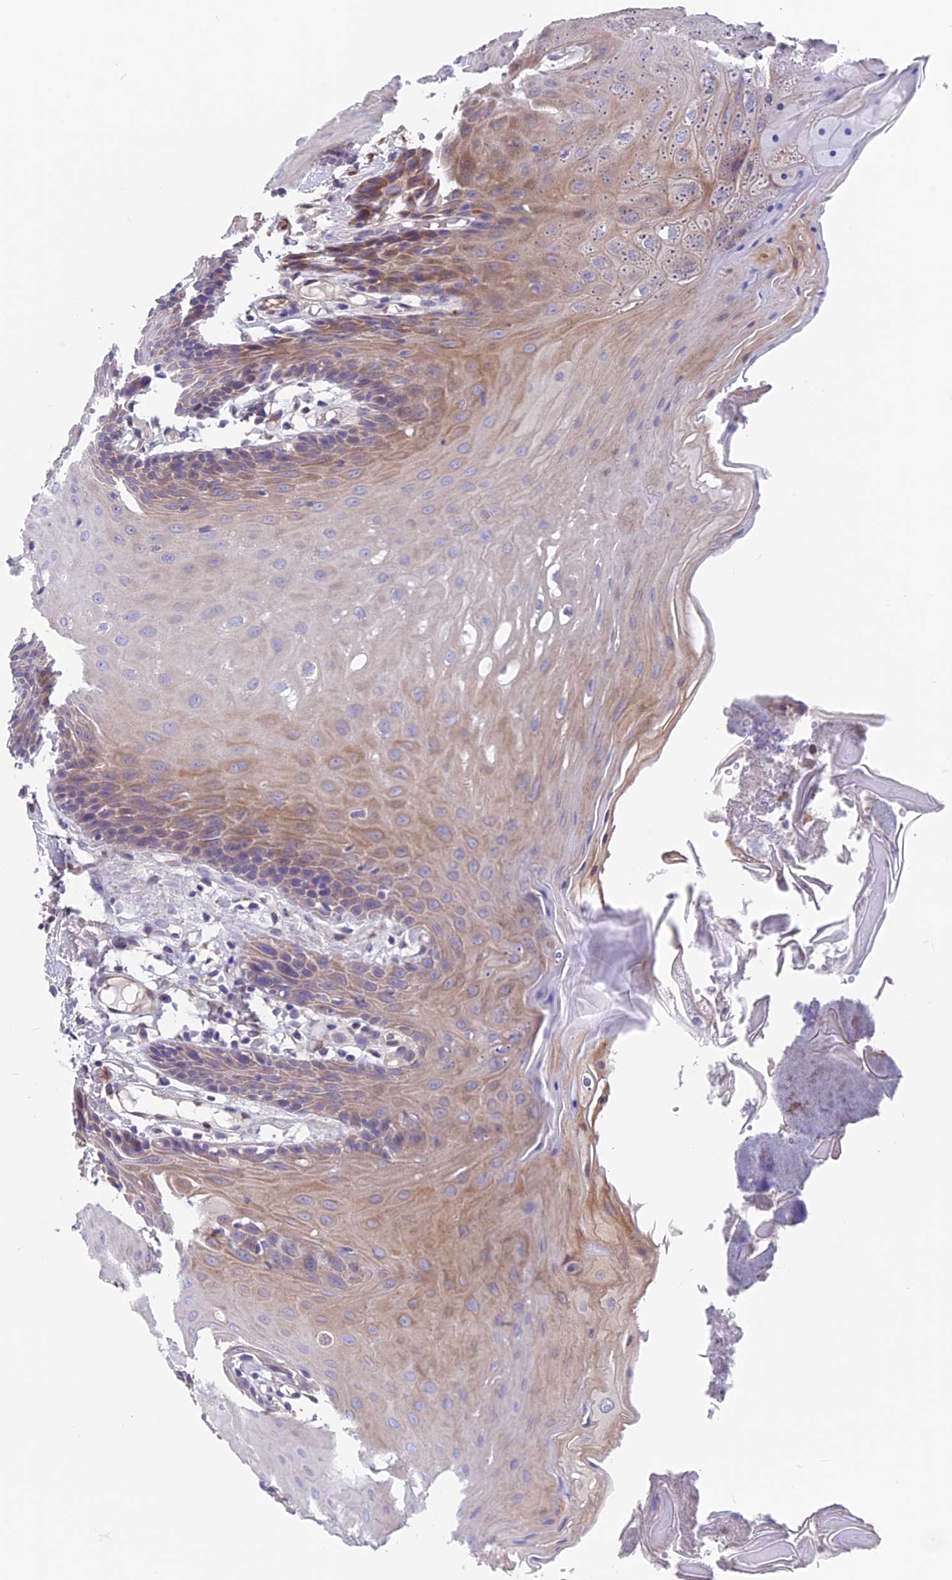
{"staining": {"intensity": "weak", "quantity": "25%-75%", "location": "cytoplasmic/membranous"}, "tissue": "oral mucosa", "cell_type": "Squamous epithelial cells", "image_type": "normal", "snomed": [{"axis": "morphology", "description": "Normal tissue, NOS"}, {"axis": "morphology", "description": "Squamous cell carcinoma, NOS"}, {"axis": "topography", "description": "Skeletal muscle"}, {"axis": "topography", "description": "Oral tissue"}, {"axis": "topography", "description": "Salivary gland"}, {"axis": "topography", "description": "Head-Neck"}], "caption": "A brown stain shows weak cytoplasmic/membranous expression of a protein in squamous epithelial cells of unremarkable human oral mucosa.", "gene": "MAST2", "patient": {"sex": "male", "age": 54}}